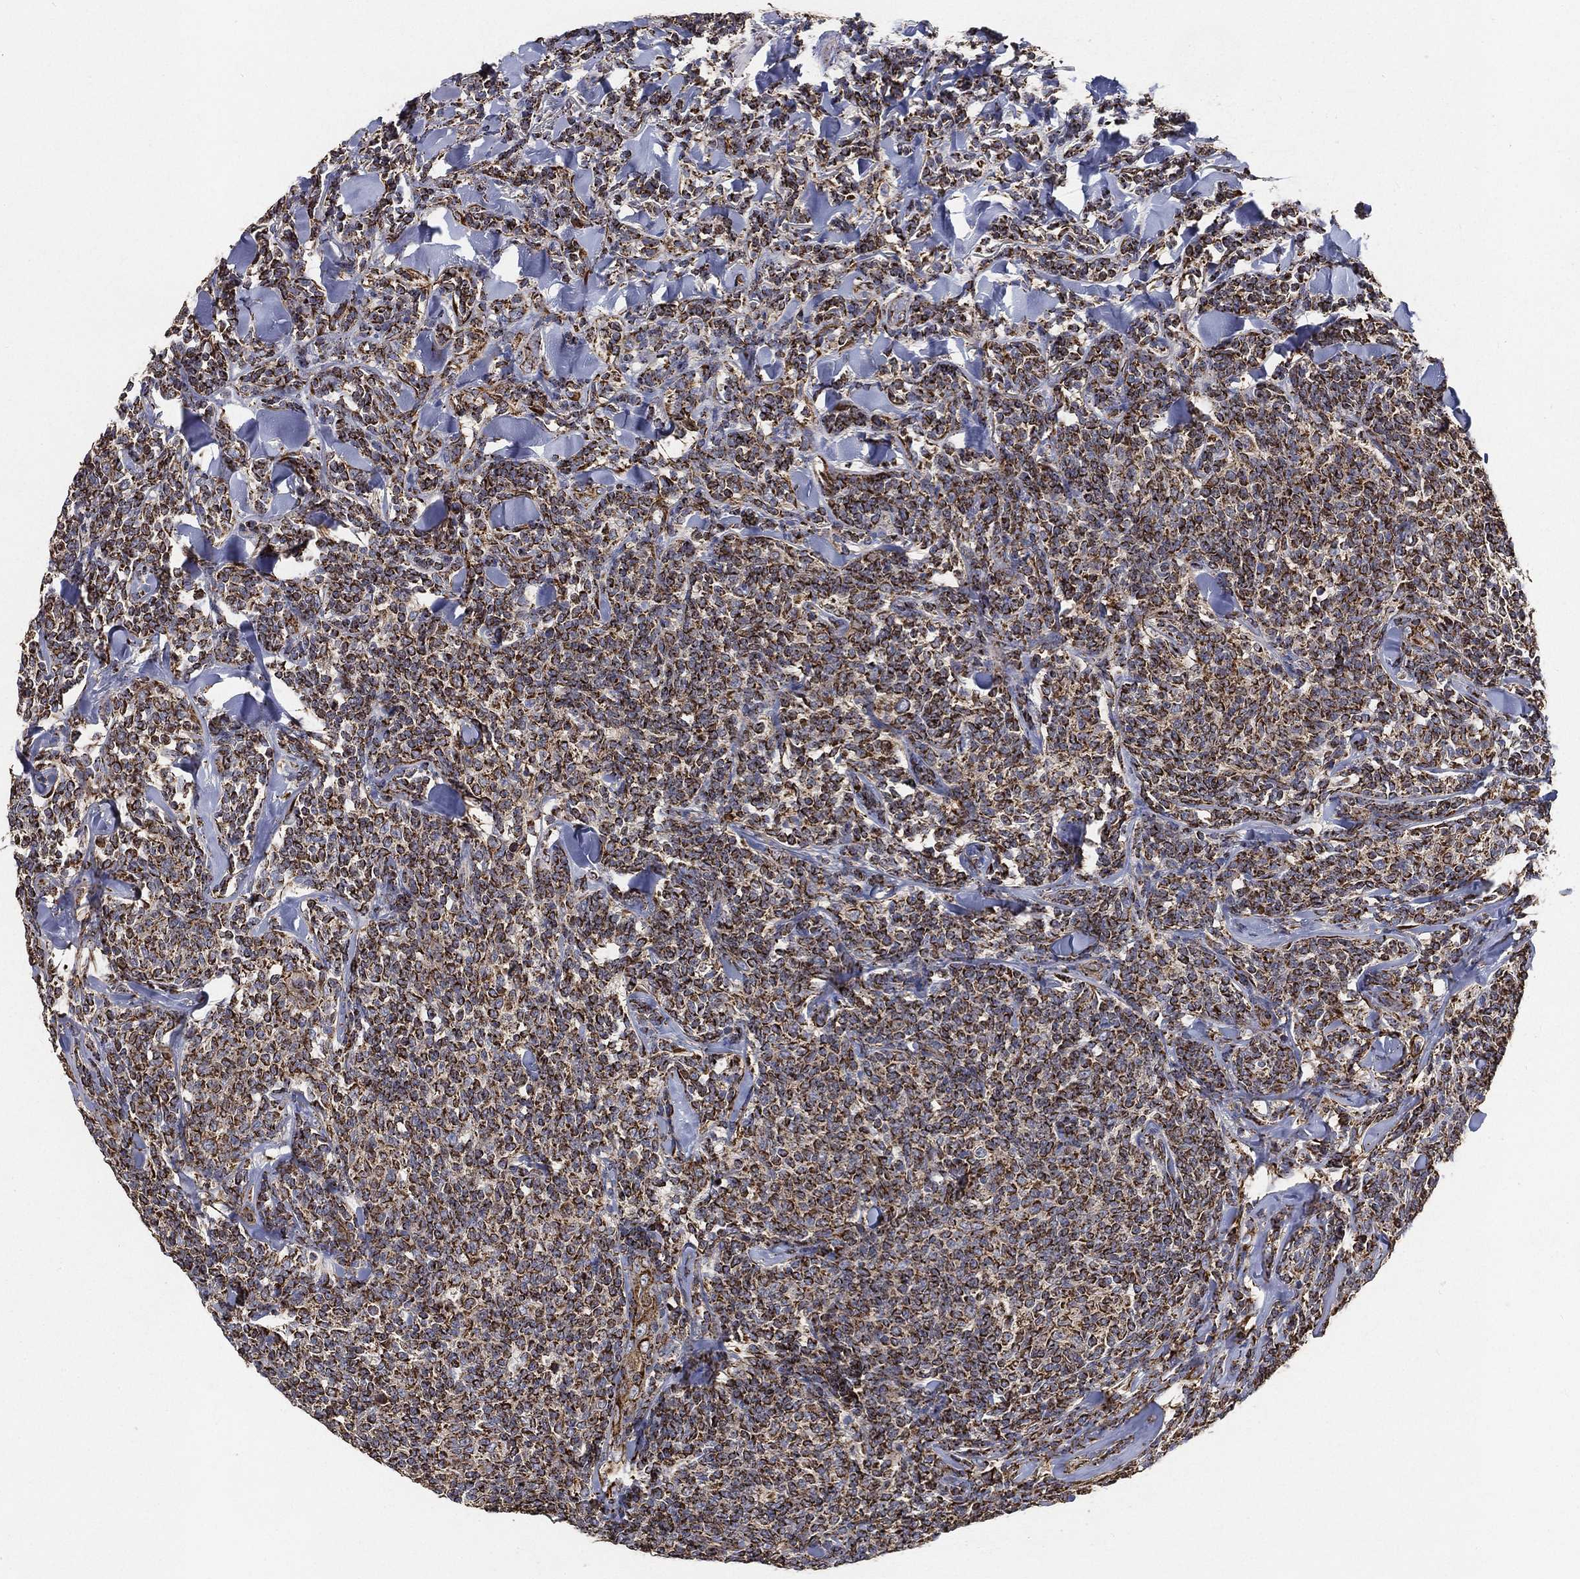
{"staining": {"intensity": "strong", "quantity": ">75%", "location": "cytoplasmic/membranous"}, "tissue": "lymphoma", "cell_type": "Tumor cells", "image_type": "cancer", "snomed": [{"axis": "morphology", "description": "Malignant lymphoma, non-Hodgkin's type, Low grade"}, {"axis": "topography", "description": "Lymph node"}], "caption": "Malignant lymphoma, non-Hodgkin's type (low-grade) was stained to show a protein in brown. There is high levels of strong cytoplasmic/membranous expression in approximately >75% of tumor cells.", "gene": "SLC38A7", "patient": {"sex": "female", "age": 56}}